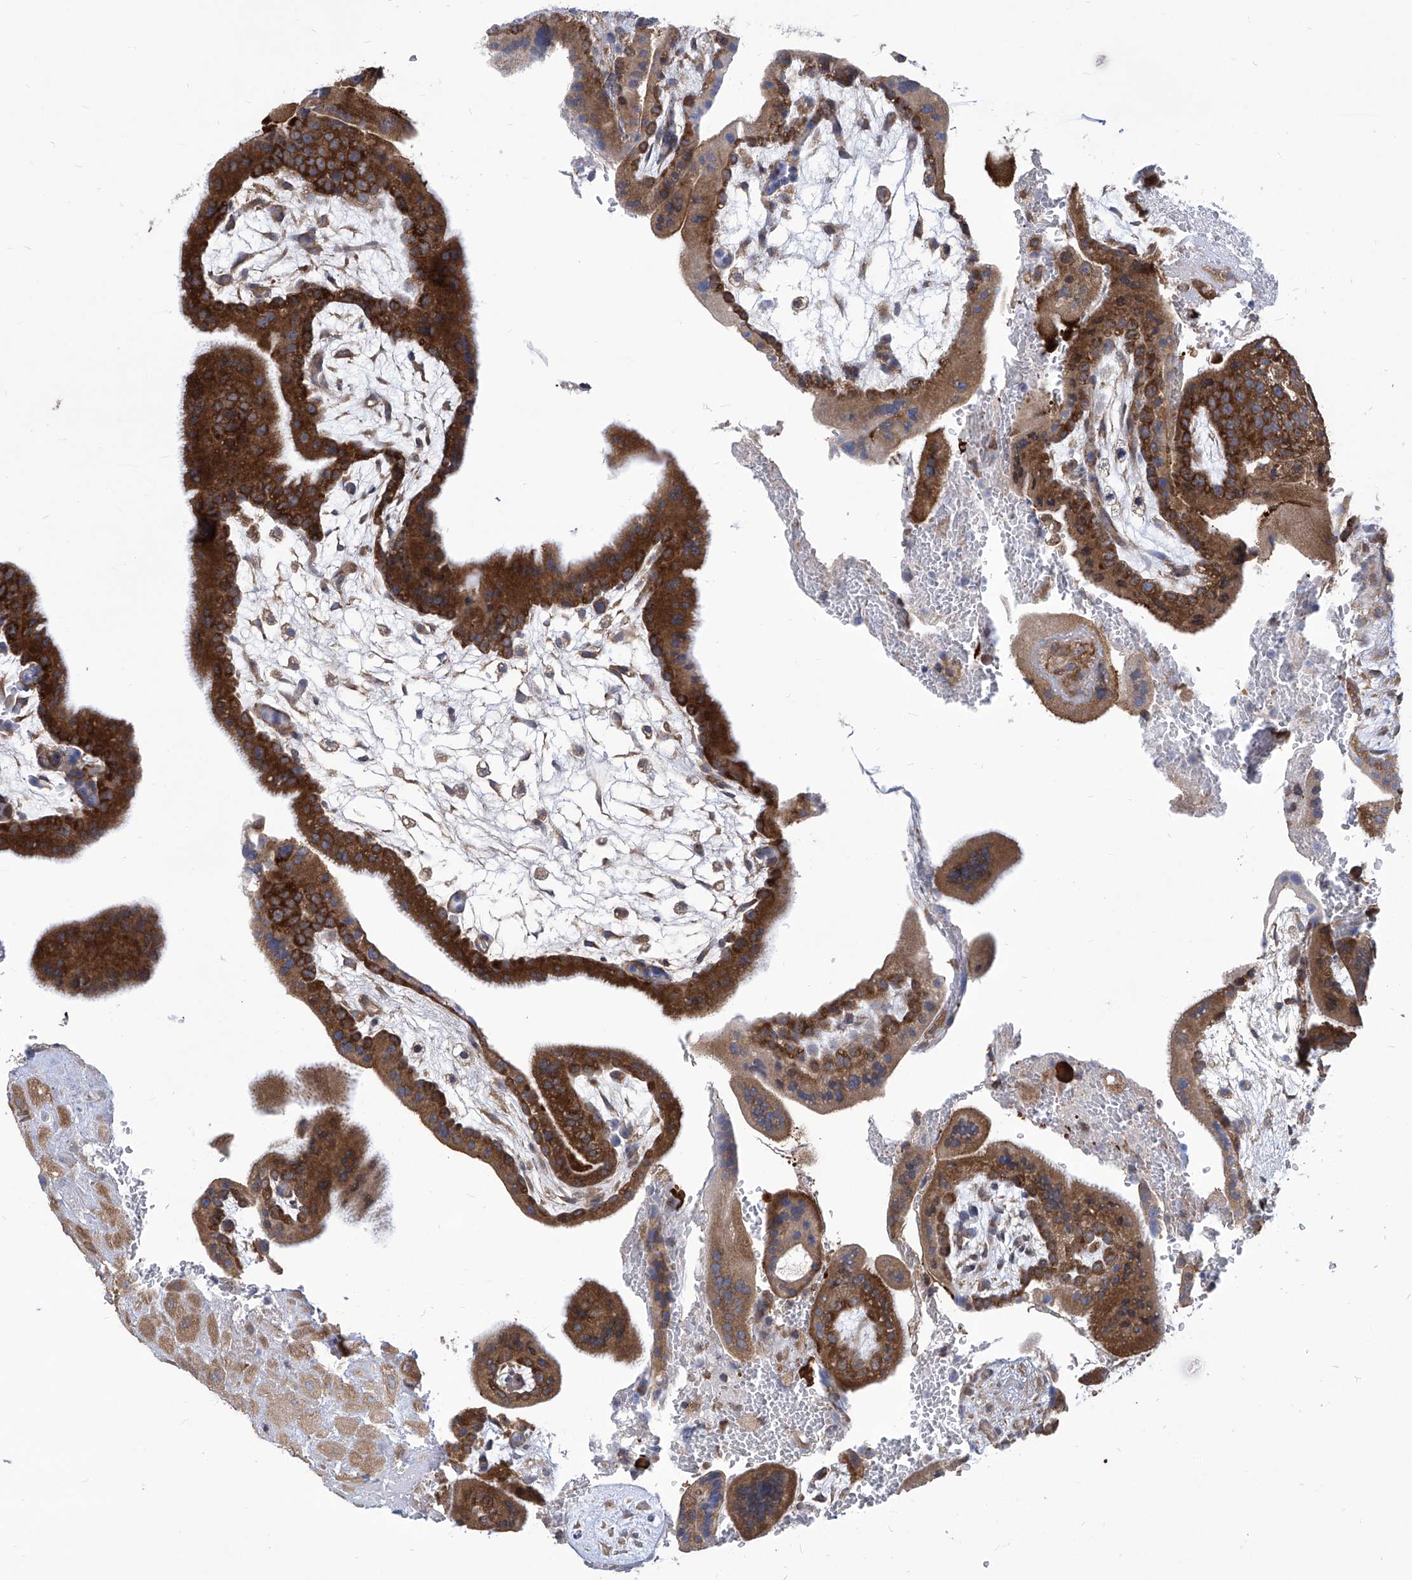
{"staining": {"intensity": "weak", "quantity": "25%-75%", "location": "cytoplasmic/membranous"}, "tissue": "placenta", "cell_type": "Decidual cells", "image_type": "normal", "snomed": [{"axis": "morphology", "description": "Normal tissue, NOS"}, {"axis": "topography", "description": "Placenta"}], "caption": "Immunohistochemical staining of benign human placenta shows weak cytoplasmic/membranous protein staining in approximately 25%-75% of decidual cells.", "gene": "EIF3M", "patient": {"sex": "female", "age": 35}}